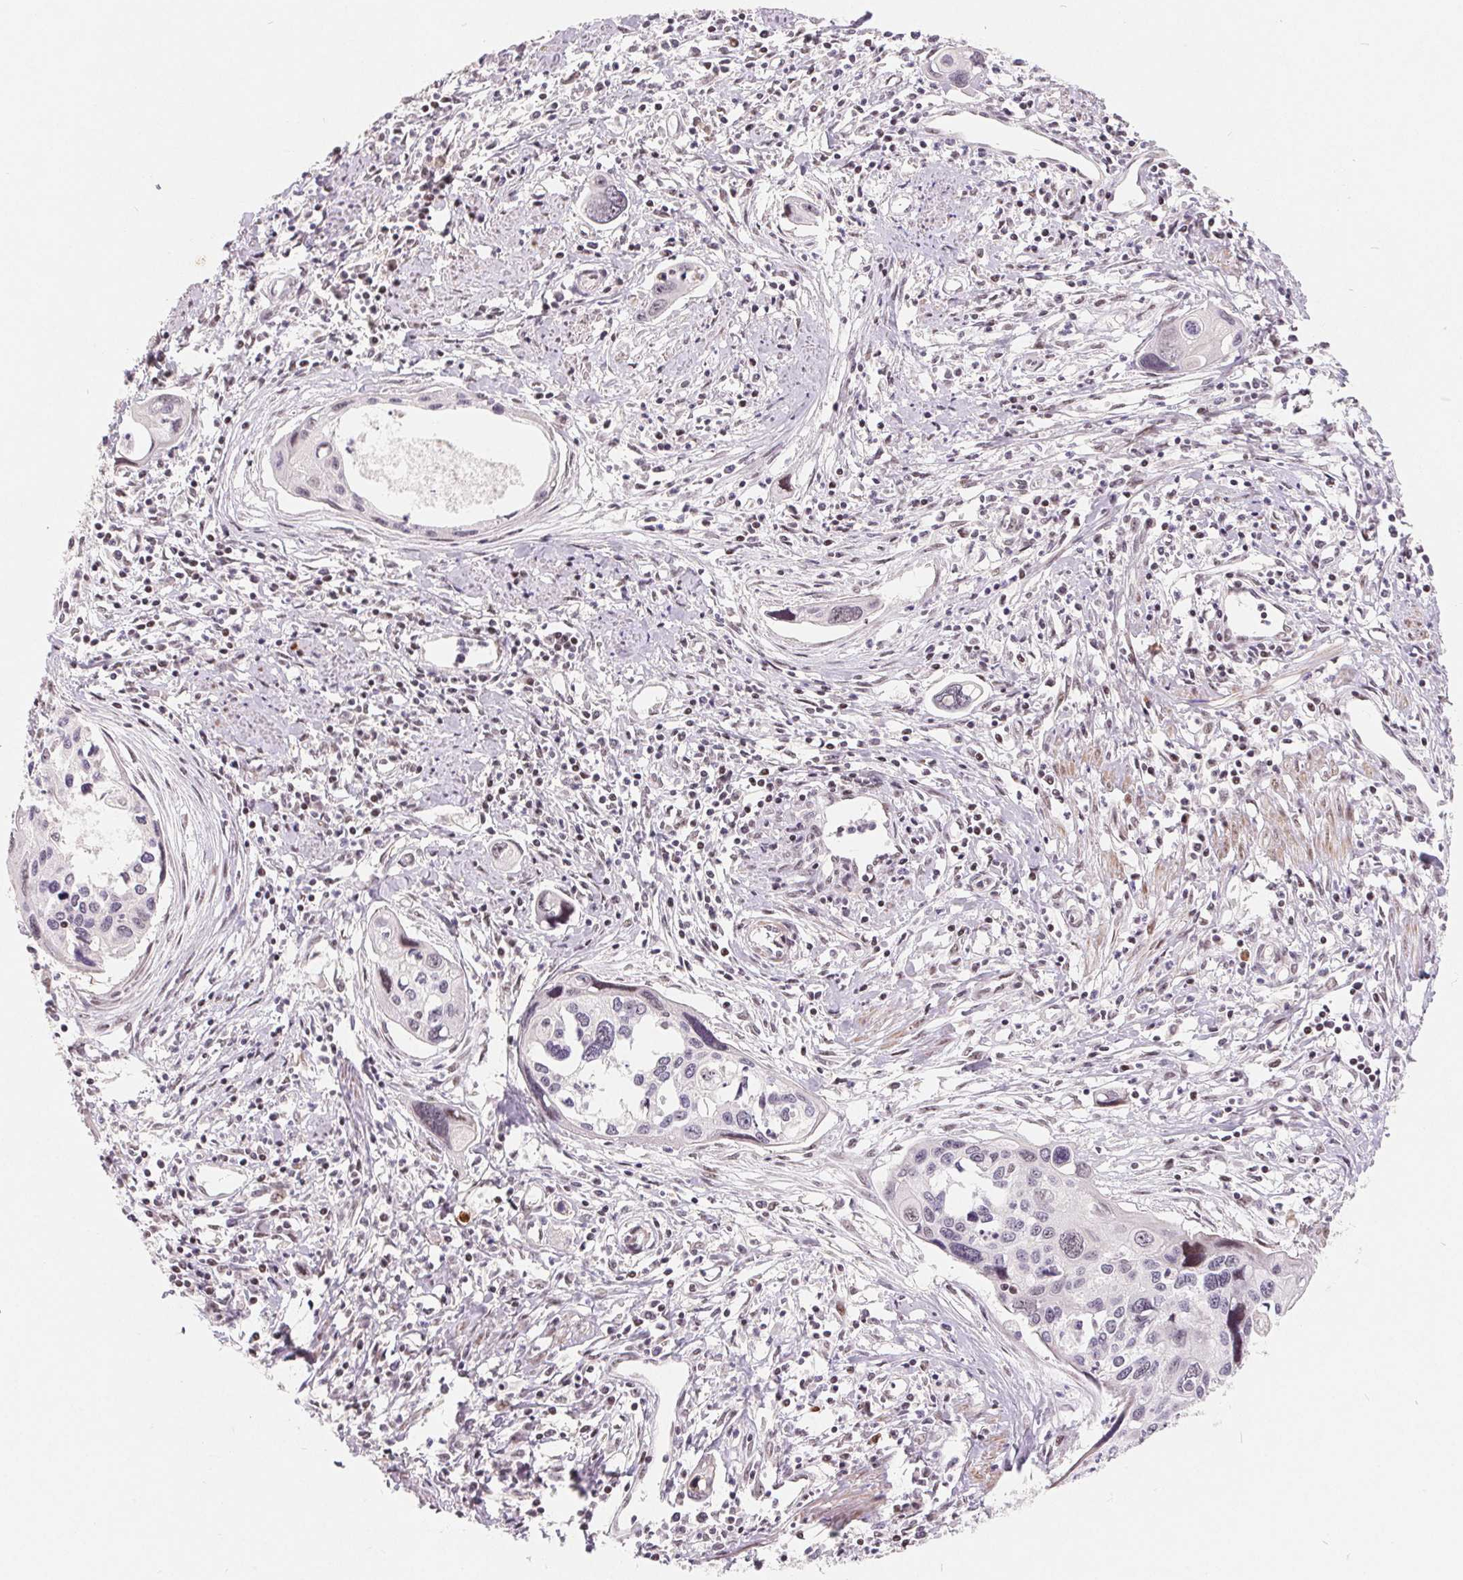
{"staining": {"intensity": "negative", "quantity": "none", "location": "none"}, "tissue": "cervical cancer", "cell_type": "Tumor cells", "image_type": "cancer", "snomed": [{"axis": "morphology", "description": "Squamous cell carcinoma, NOS"}, {"axis": "topography", "description": "Cervix"}], "caption": "IHC micrograph of human squamous cell carcinoma (cervical) stained for a protein (brown), which exhibits no expression in tumor cells.", "gene": "NRG2", "patient": {"sex": "female", "age": 31}}